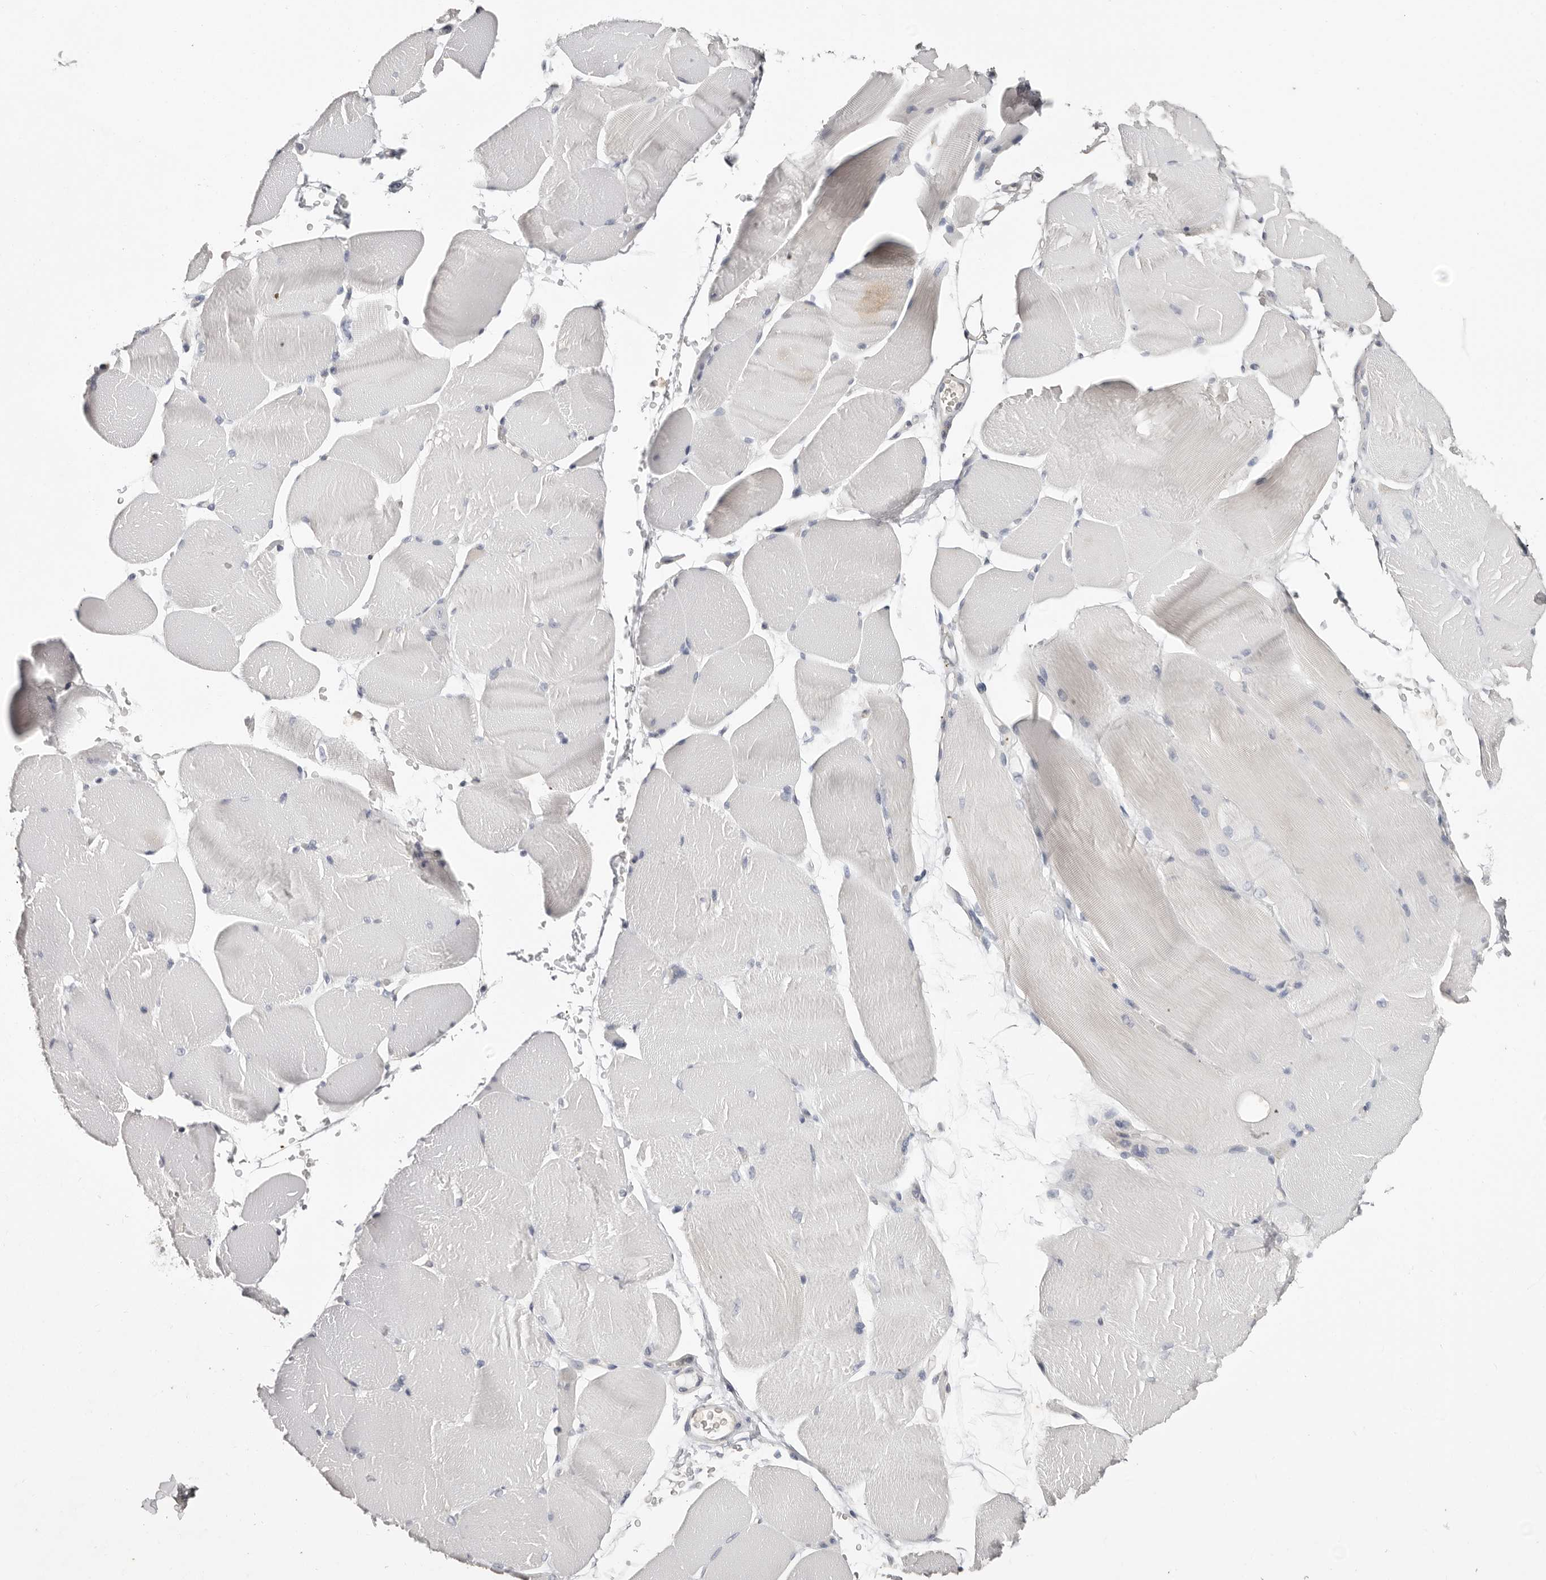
{"staining": {"intensity": "negative", "quantity": "none", "location": "none"}, "tissue": "skeletal muscle", "cell_type": "Myocytes", "image_type": "normal", "snomed": [{"axis": "morphology", "description": "Normal tissue, NOS"}, {"axis": "topography", "description": "Skeletal muscle"}, {"axis": "topography", "description": "Parathyroid gland"}], "caption": "Immunohistochemistry (IHC) micrograph of benign skeletal muscle: human skeletal muscle stained with DAB shows no significant protein expression in myocytes. (DAB immunohistochemistry, high magnification).", "gene": "S100A14", "patient": {"sex": "female", "age": 37}}